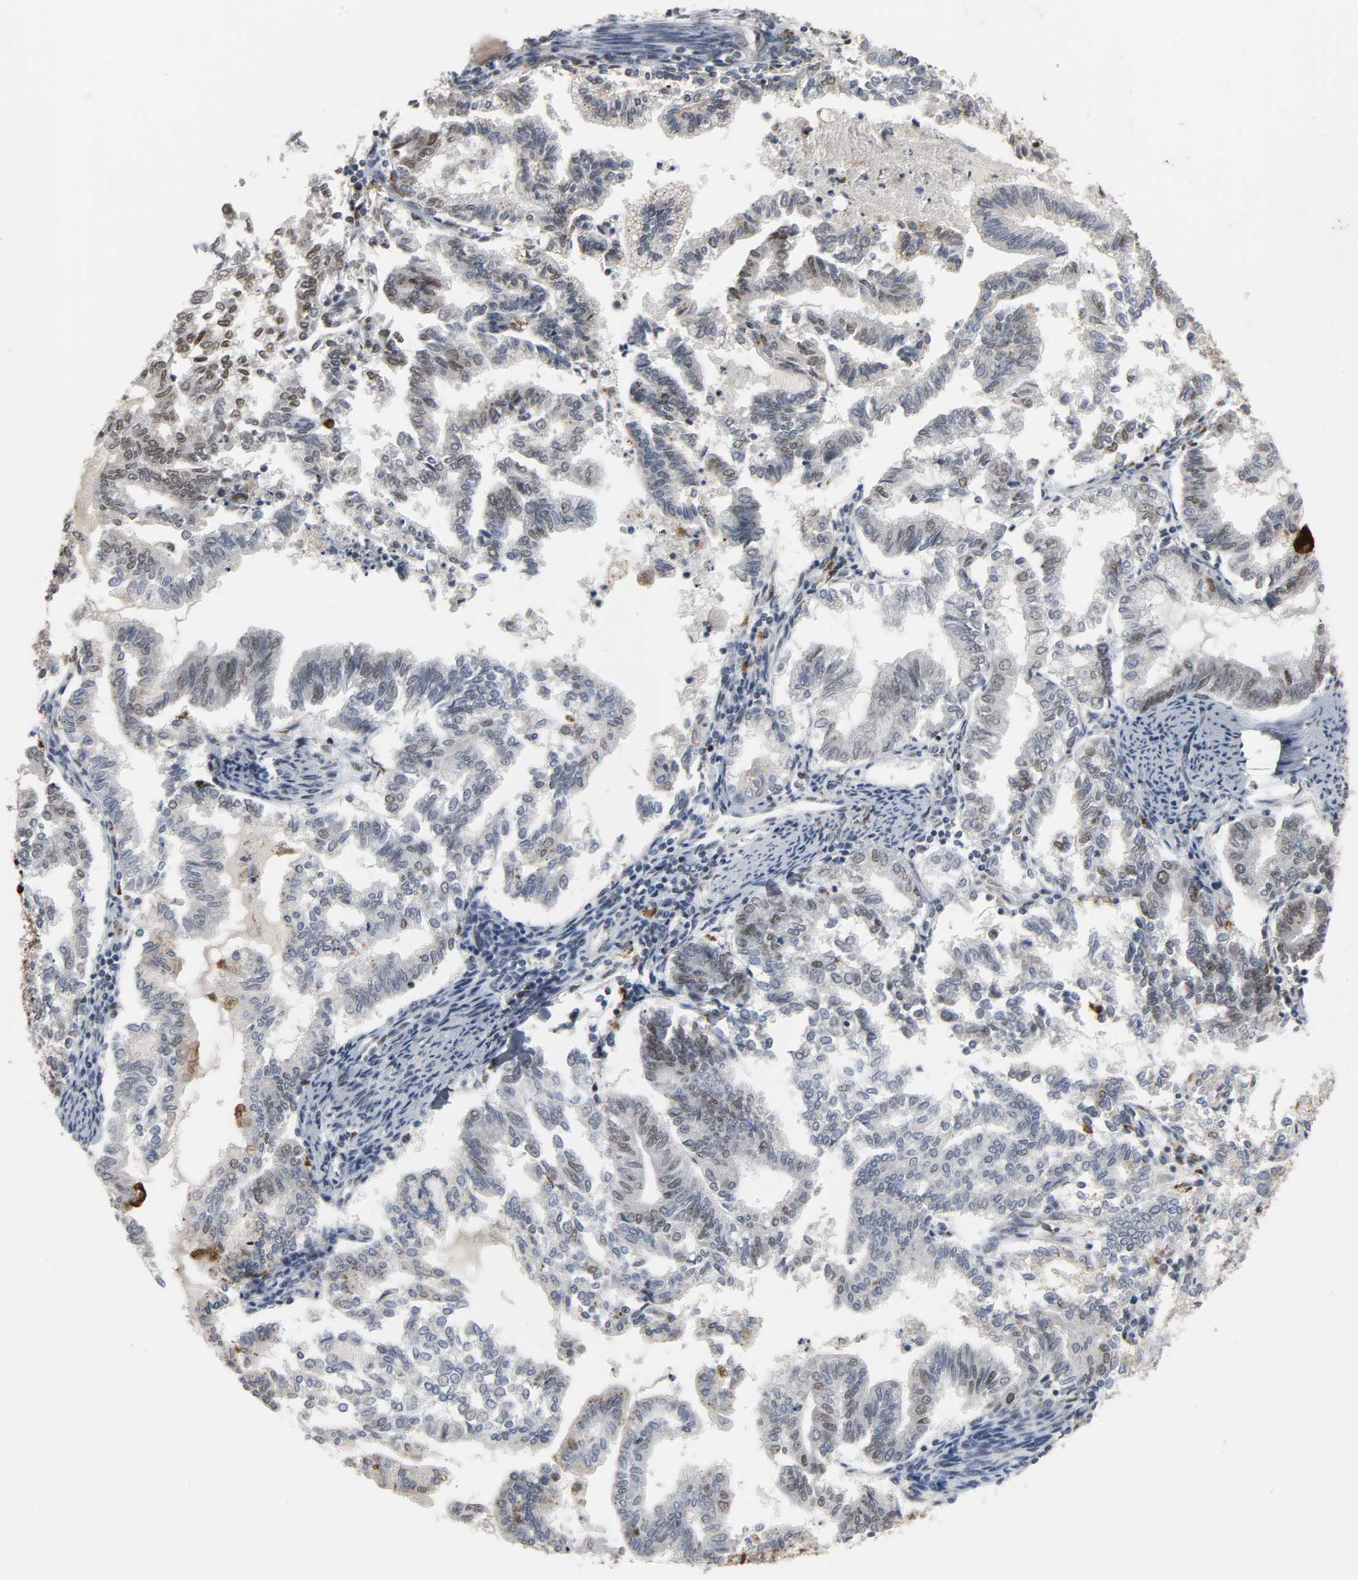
{"staining": {"intensity": "weak", "quantity": "<25%", "location": "nuclear"}, "tissue": "endometrial cancer", "cell_type": "Tumor cells", "image_type": "cancer", "snomed": [{"axis": "morphology", "description": "Adenocarcinoma, NOS"}, {"axis": "topography", "description": "Endometrium"}], "caption": "DAB immunohistochemical staining of endometrial cancer (adenocarcinoma) shows no significant staining in tumor cells. (Stains: DAB (3,3'-diaminobenzidine) immunohistochemistry with hematoxylin counter stain, Microscopy: brightfield microscopy at high magnification).", "gene": "DAZAP1", "patient": {"sex": "female", "age": 79}}